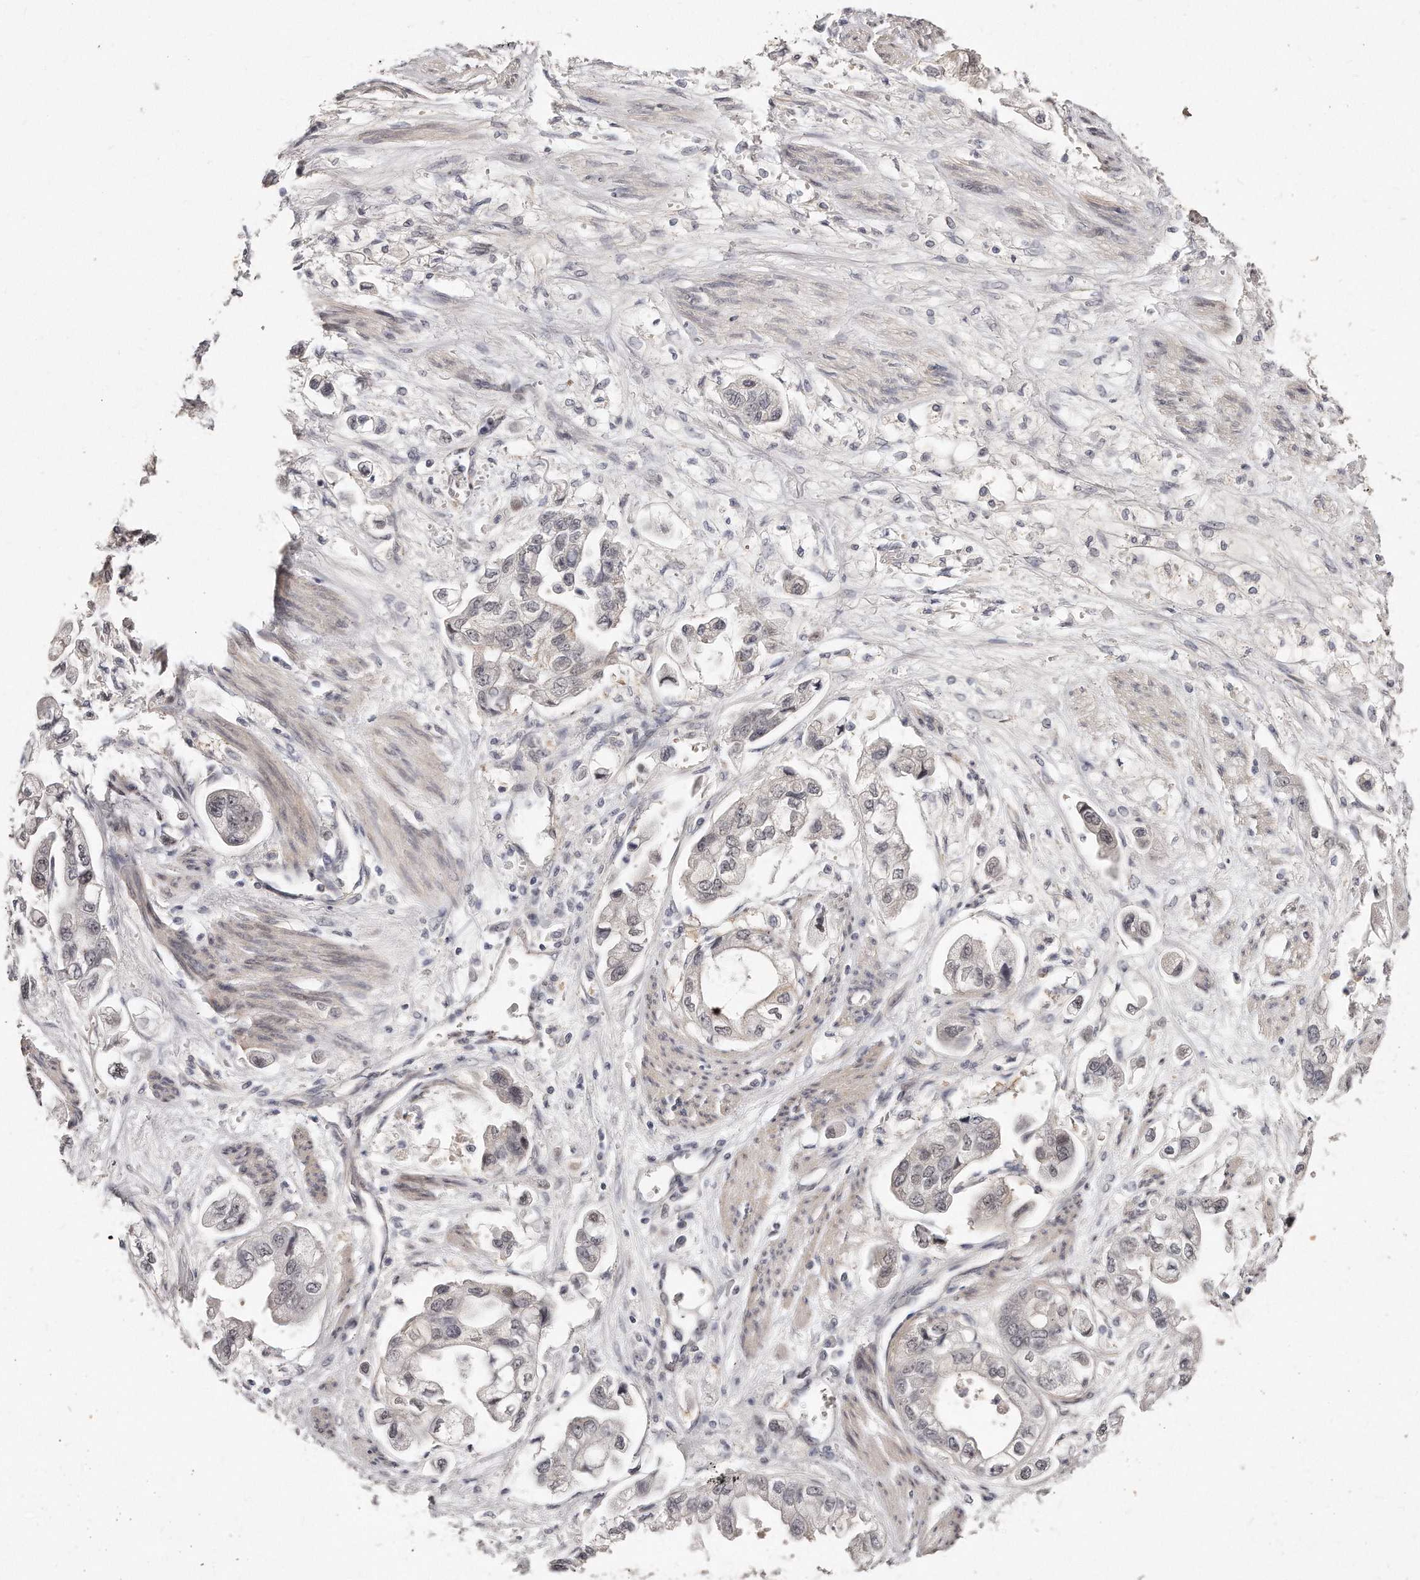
{"staining": {"intensity": "weak", "quantity": "<25%", "location": "nuclear"}, "tissue": "stomach cancer", "cell_type": "Tumor cells", "image_type": "cancer", "snomed": [{"axis": "morphology", "description": "Adenocarcinoma, NOS"}, {"axis": "topography", "description": "Stomach"}], "caption": "Tumor cells are negative for brown protein staining in stomach adenocarcinoma.", "gene": "CASZ1", "patient": {"sex": "male", "age": 62}}